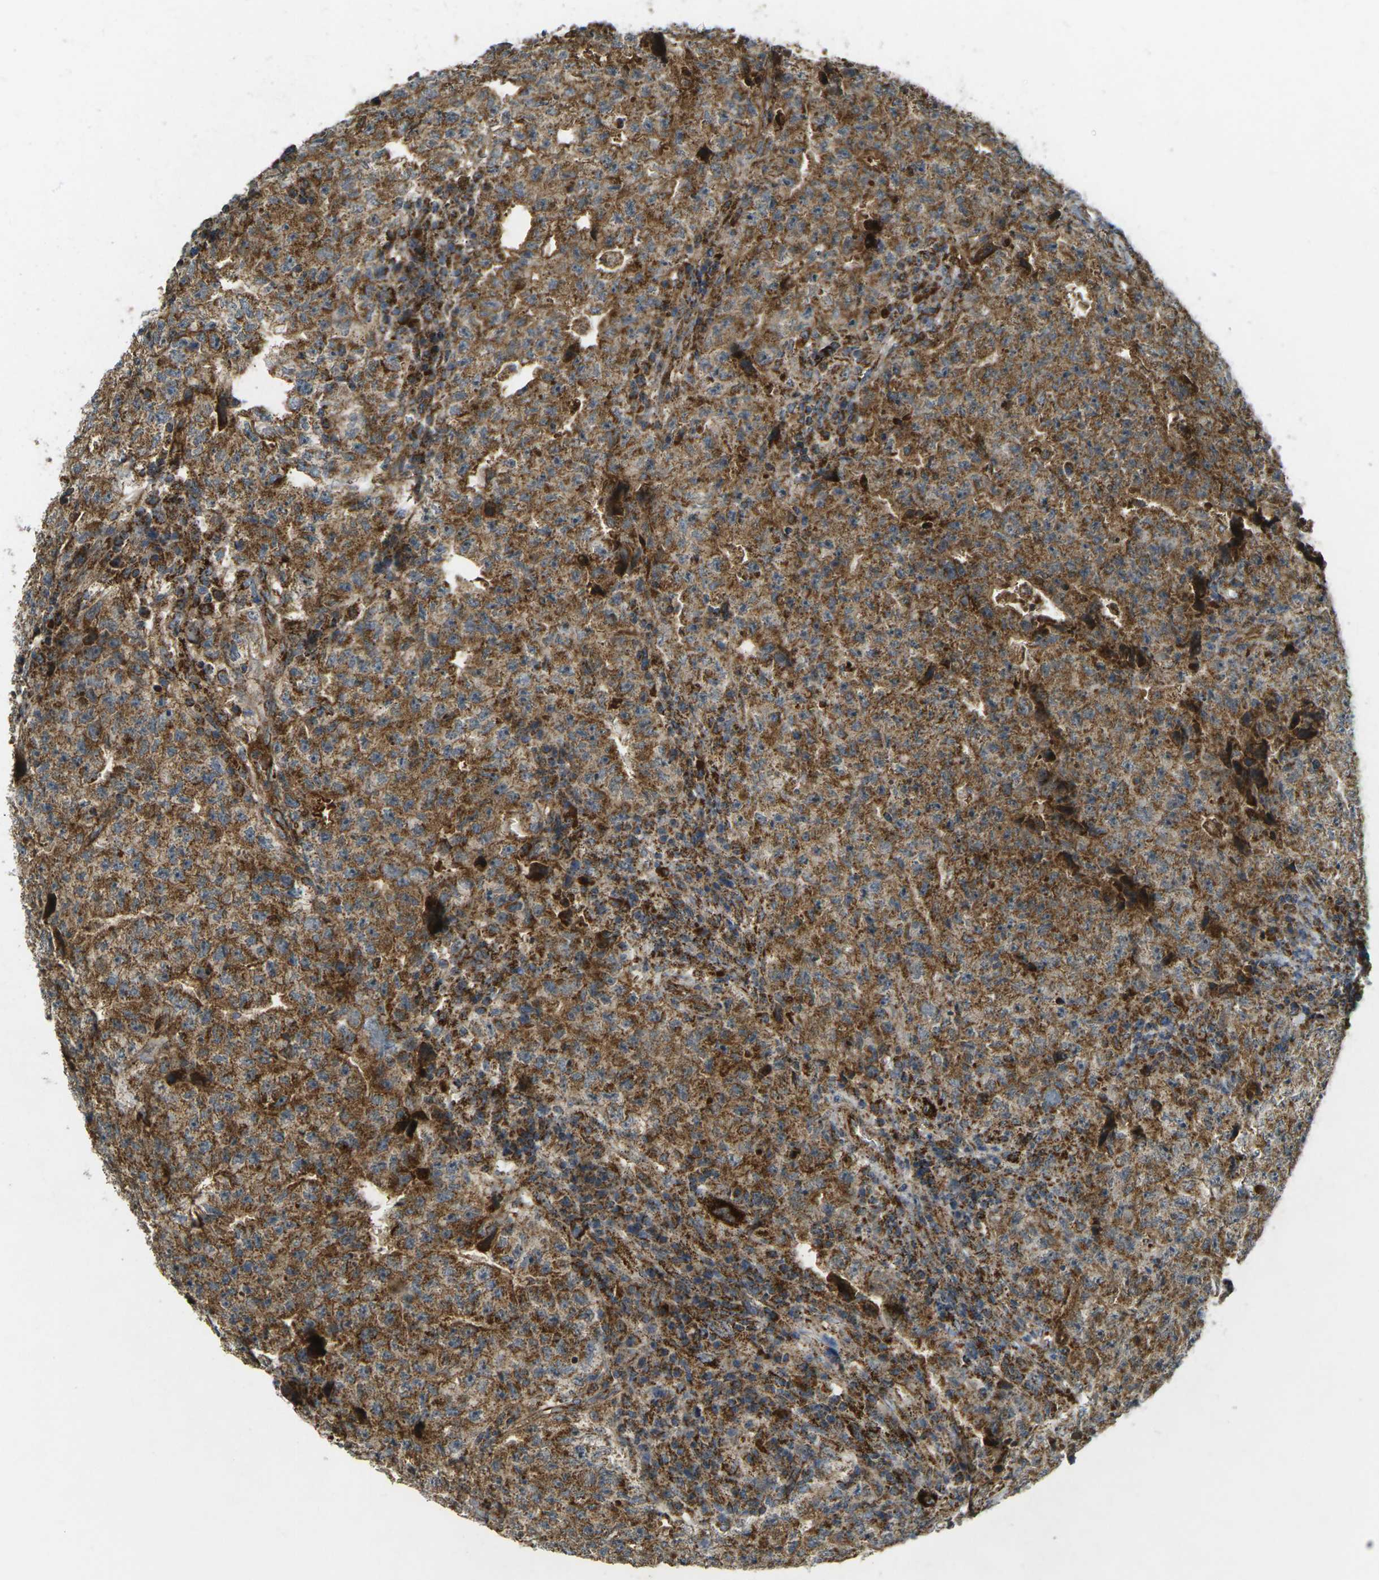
{"staining": {"intensity": "moderate", "quantity": ">75%", "location": "cytoplasmic/membranous"}, "tissue": "testis cancer", "cell_type": "Tumor cells", "image_type": "cancer", "snomed": [{"axis": "morphology", "description": "Necrosis, NOS"}, {"axis": "morphology", "description": "Carcinoma, Embryonal, NOS"}, {"axis": "topography", "description": "Testis"}], "caption": "Brown immunohistochemical staining in human embryonal carcinoma (testis) shows moderate cytoplasmic/membranous positivity in about >75% of tumor cells.", "gene": "IGF1R", "patient": {"sex": "male", "age": 19}}